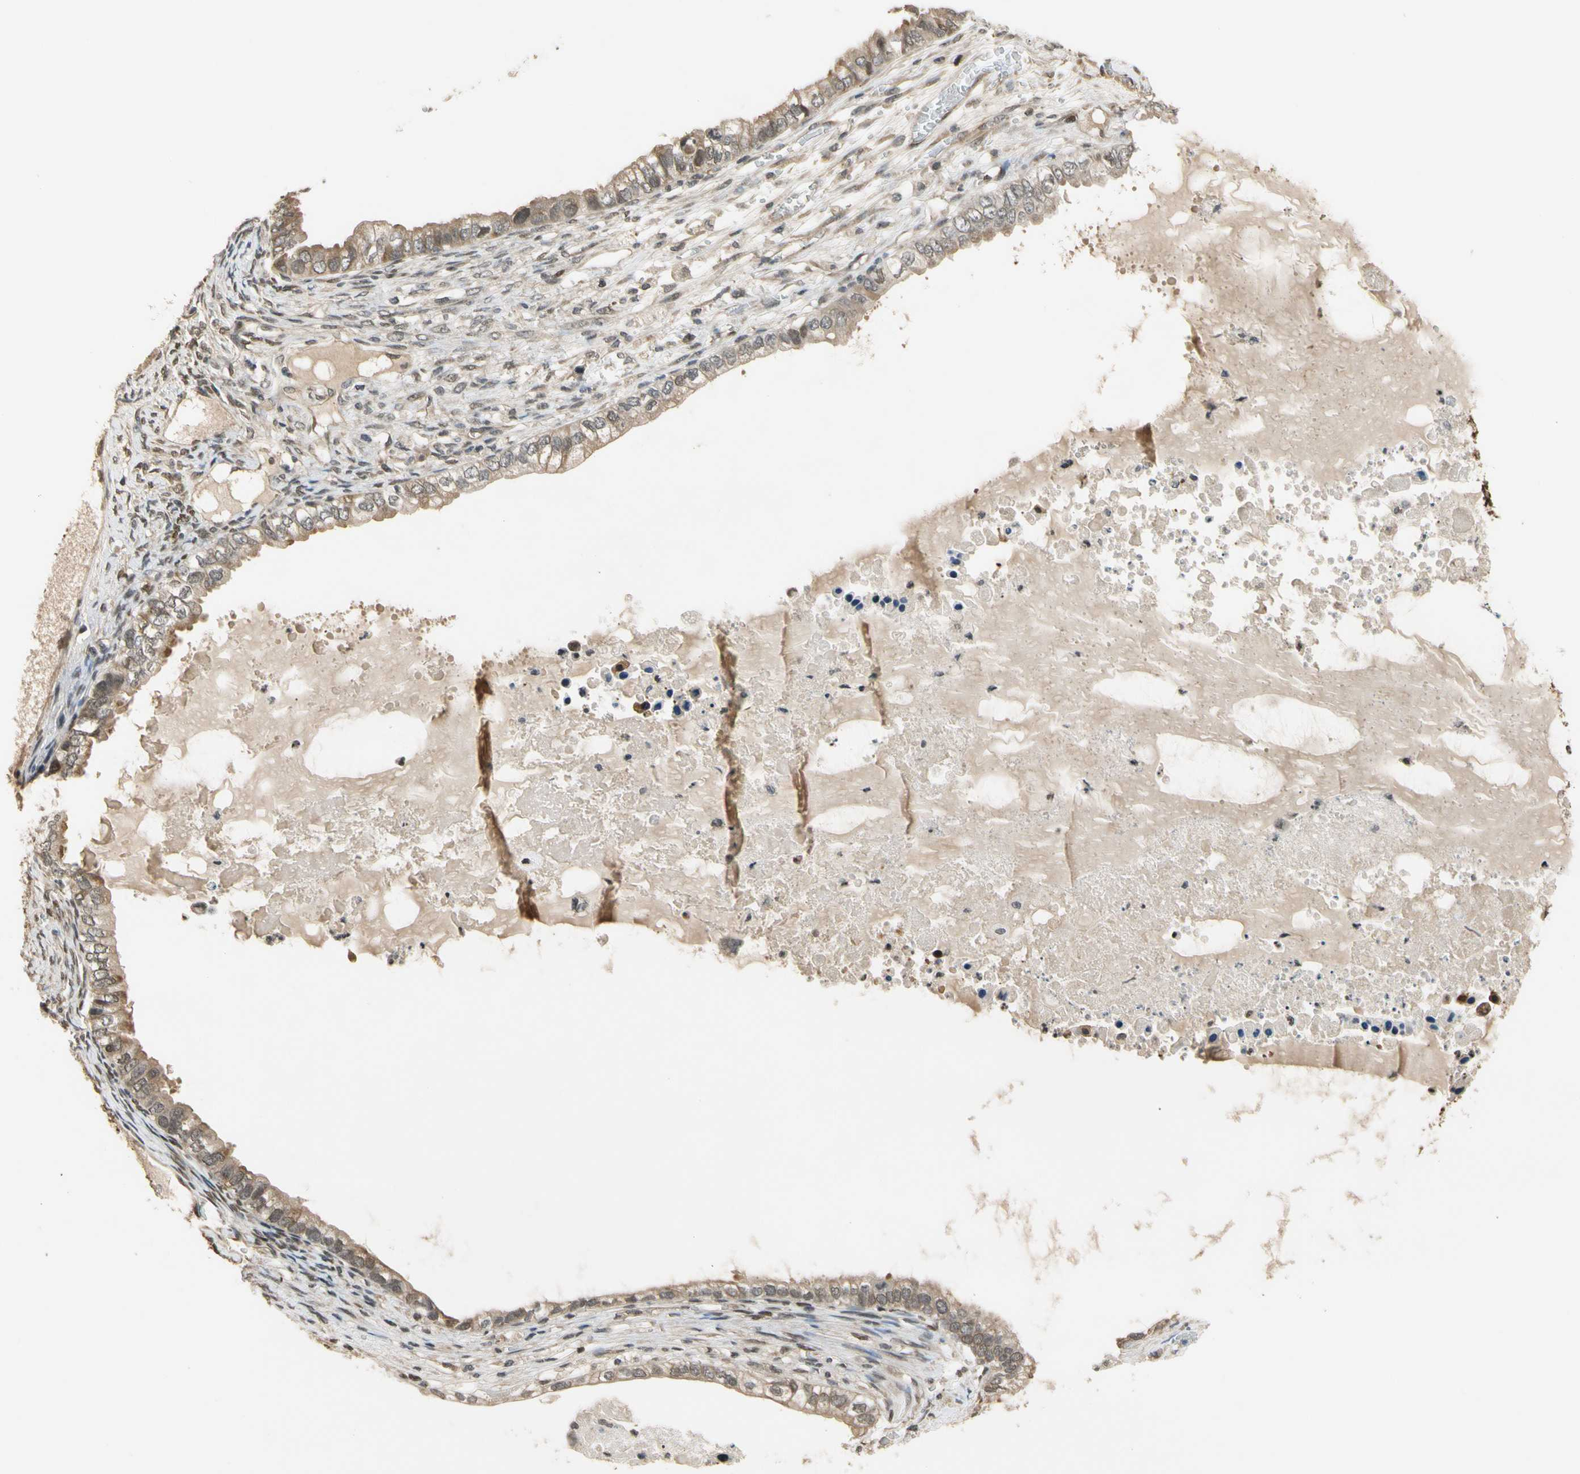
{"staining": {"intensity": "weak", "quantity": ">75%", "location": "cytoplasmic/membranous"}, "tissue": "ovarian cancer", "cell_type": "Tumor cells", "image_type": "cancer", "snomed": [{"axis": "morphology", "description": "Cystadenocarcinoma, mucinous, NOS"}, {"axis": "topography", "description": "Ovary"}], "caption": "This micrograph displays ovarian cancer stained with immunohistochemistry (IHC) to label a protein in brown. The cytoplasmic/membranous of tumor cells show weak positivity for the protein. Nuclei are counter-stained blue.", "gene": "SOD1", "patient": {"sex": "female", "age": 80}}